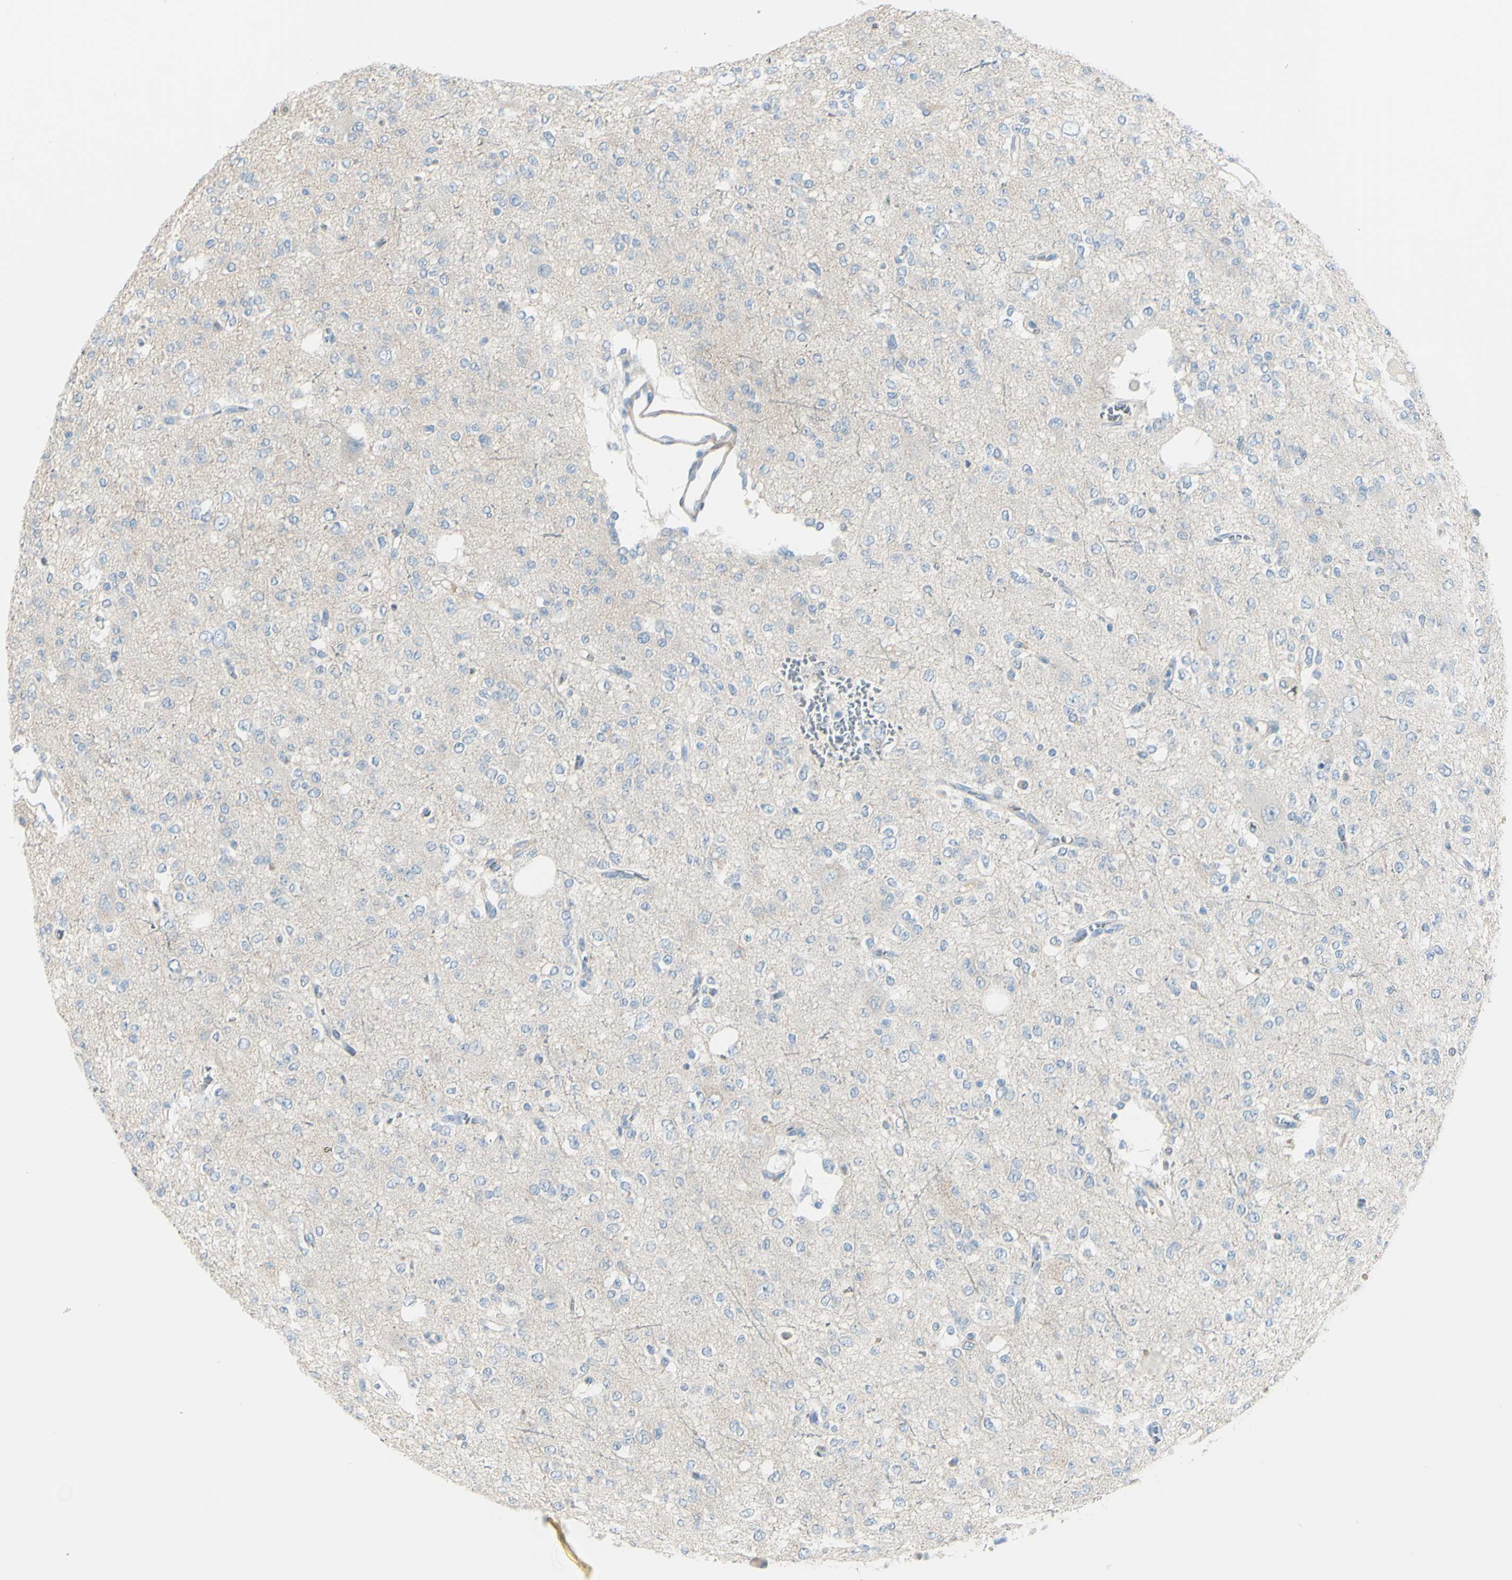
{"staining": {"intensity": "negative", "quantity": "none", "location": "none"}, "tissue": "glioma", "cell_type": "Tumor cells", "image_type": "cancer", "snomed": [{"axis": "morphology", "description": "Glioma, malignant, Low grade"}, {"axis": "topography", "description": "Brain"}], "caption": "Tumor cells are negative for protein expression in human glioma.", "gene": "LRRK1", "patient": {"sex": "male", "age": 38}}